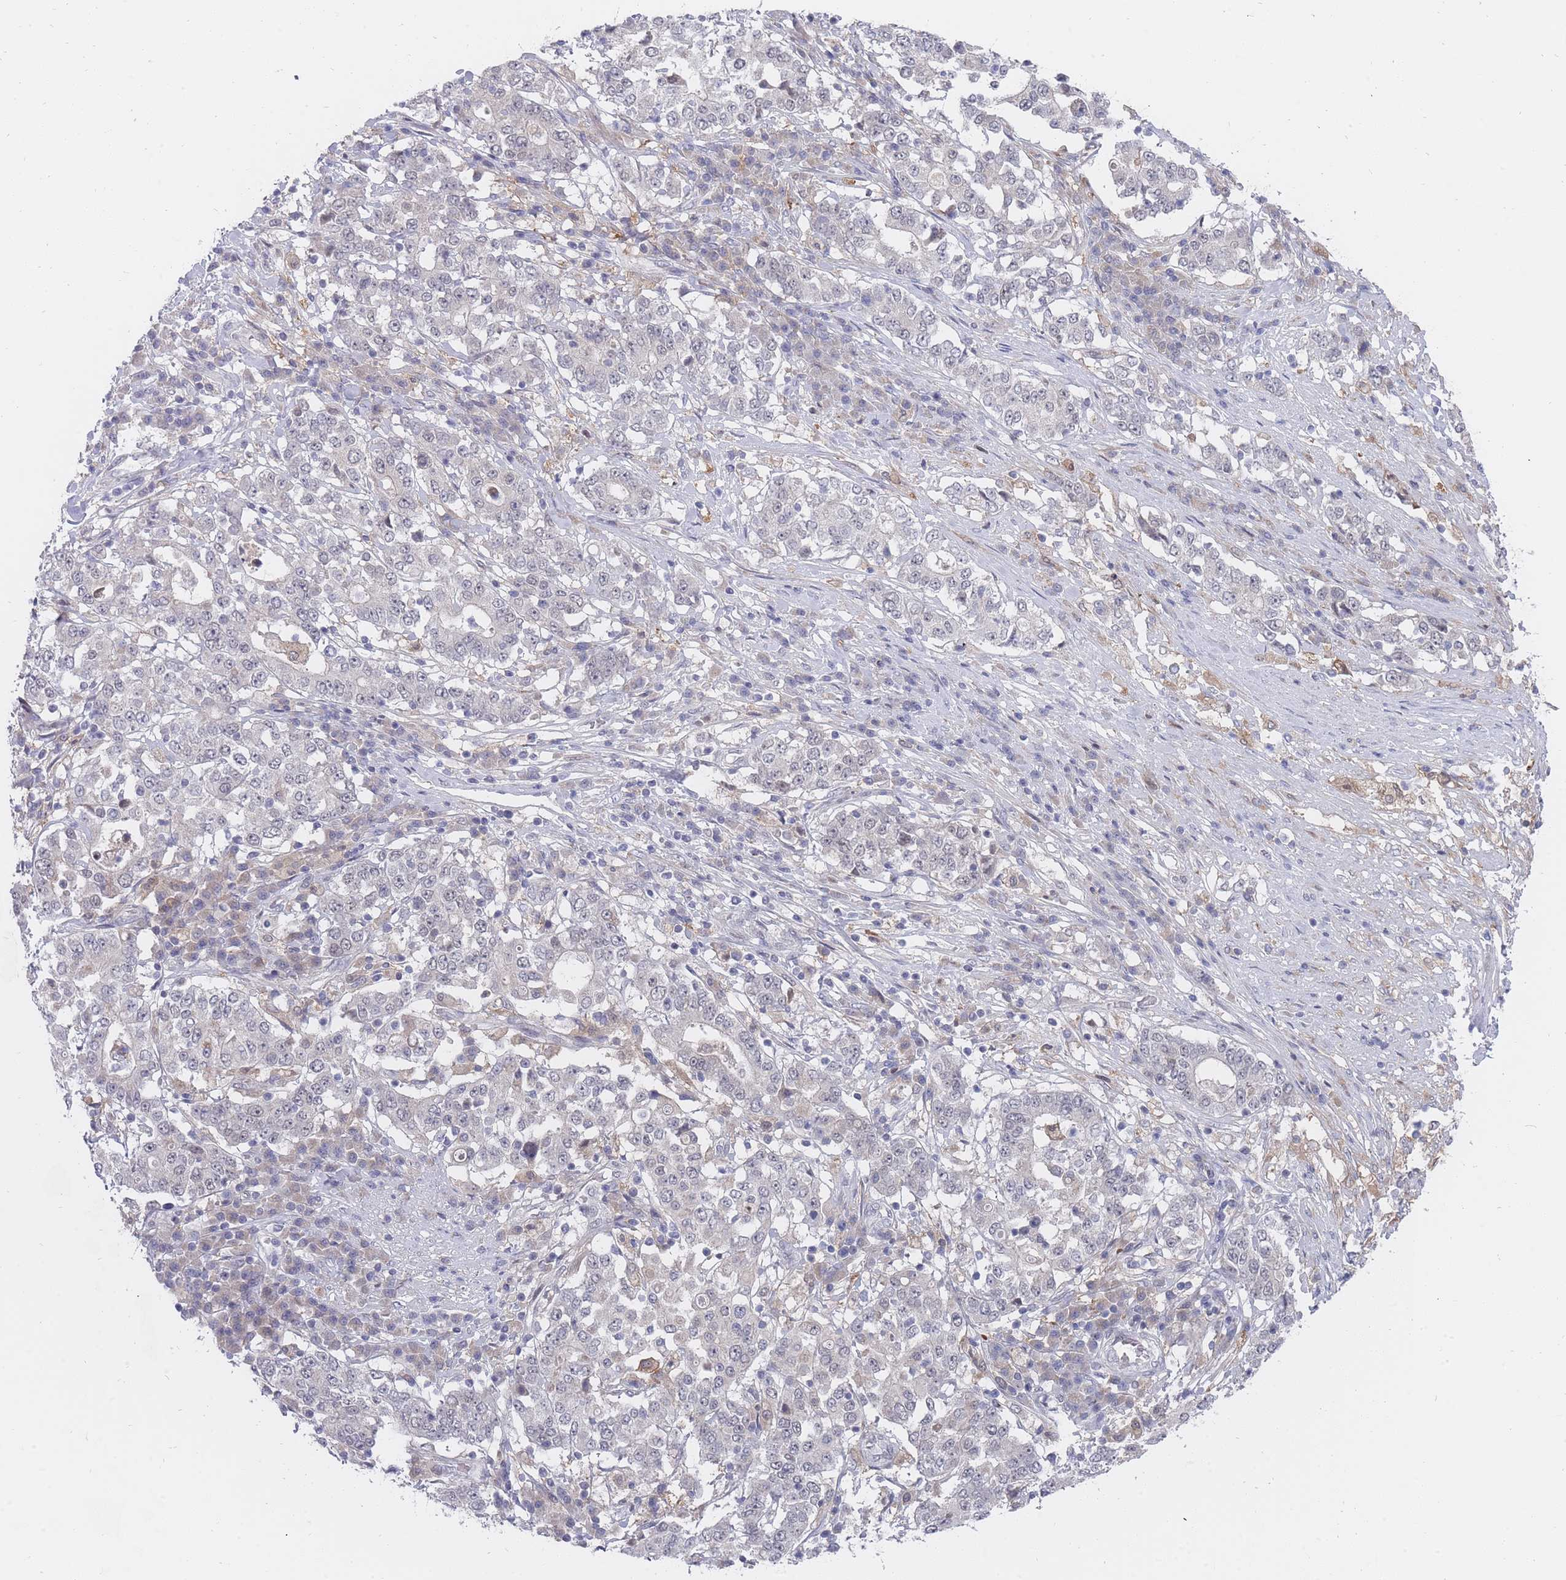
{"staining": {"intensity": "negative", "quantity": "none", "location": "none"}, "tissue": "stomach cancer", "cell_type": "Tumor cells", "image_type": "cancer", "snomed": [{"axis": "morphology", "description": "Adenocarcinoma, NOS"}, {"axis": "topography", "description": "Stomach"}], "caption": "Adenocarcinoma (stomach) was stained to show a protein in brown. There is no significant staining in tumor cells.", "gene": "GINS1", "patient": {"sex": "male", "age": 59}}